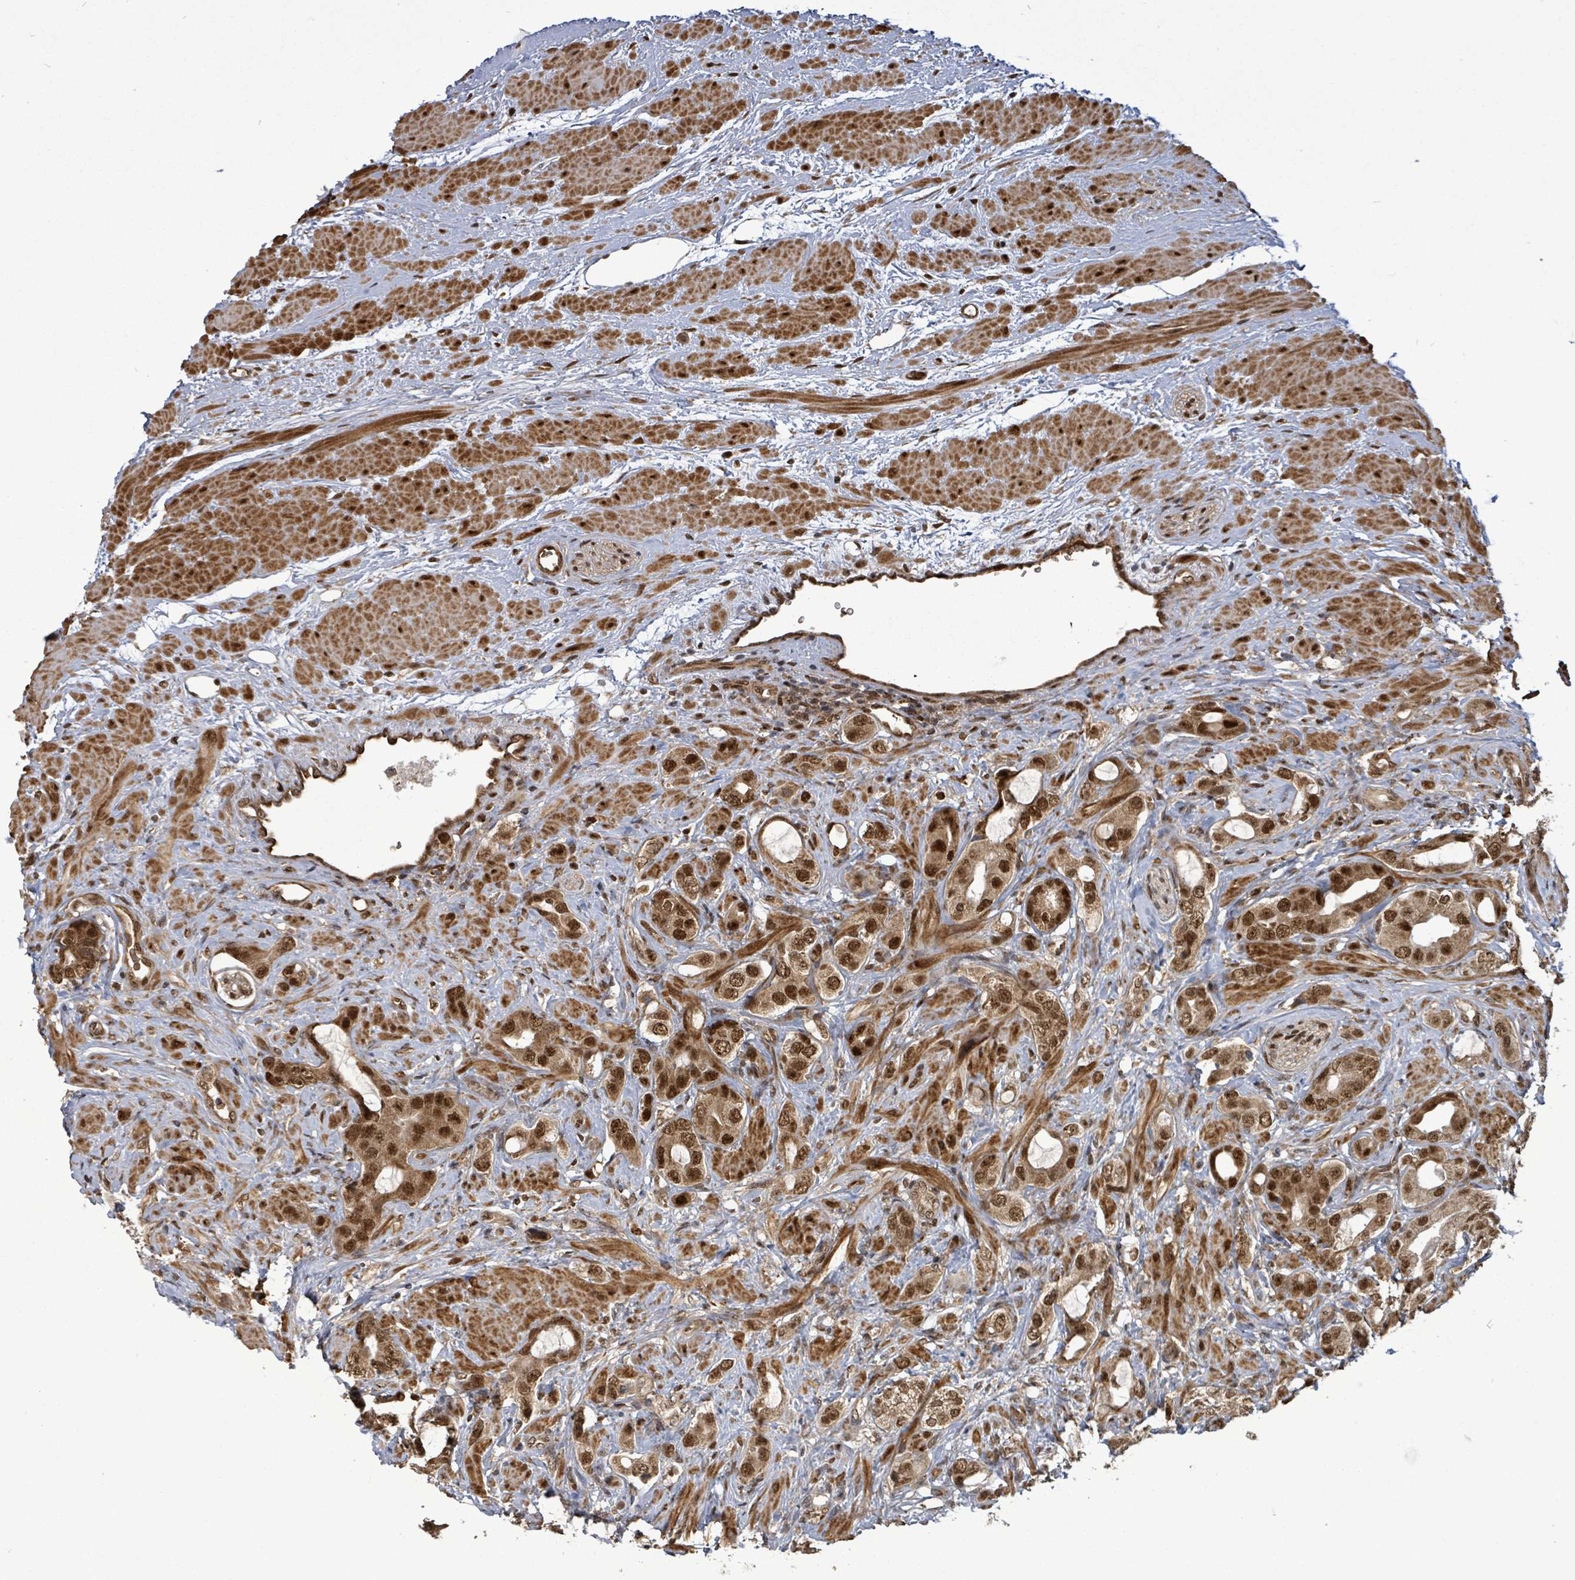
{"staining": {"intensity": "moderate", "quantity": ">75%", "location": "nuclear"}, "tissue": "prostate cancer", "cell_type": "Tumor cells", "image_type": "cancer", "snomed": [{"axis": "morphology", "description": "Adenocarcinoma, Low grade"}, {"axis": "topography", "description": "Prostate"}], "caption": "Immunohistochemical staining of human prostate cancer shows medium levels of moderate nuclear protein staining in about >75% of tumor cells.", "gene": "PATZ1", "patient": {"sex": "male", "age": 57}}